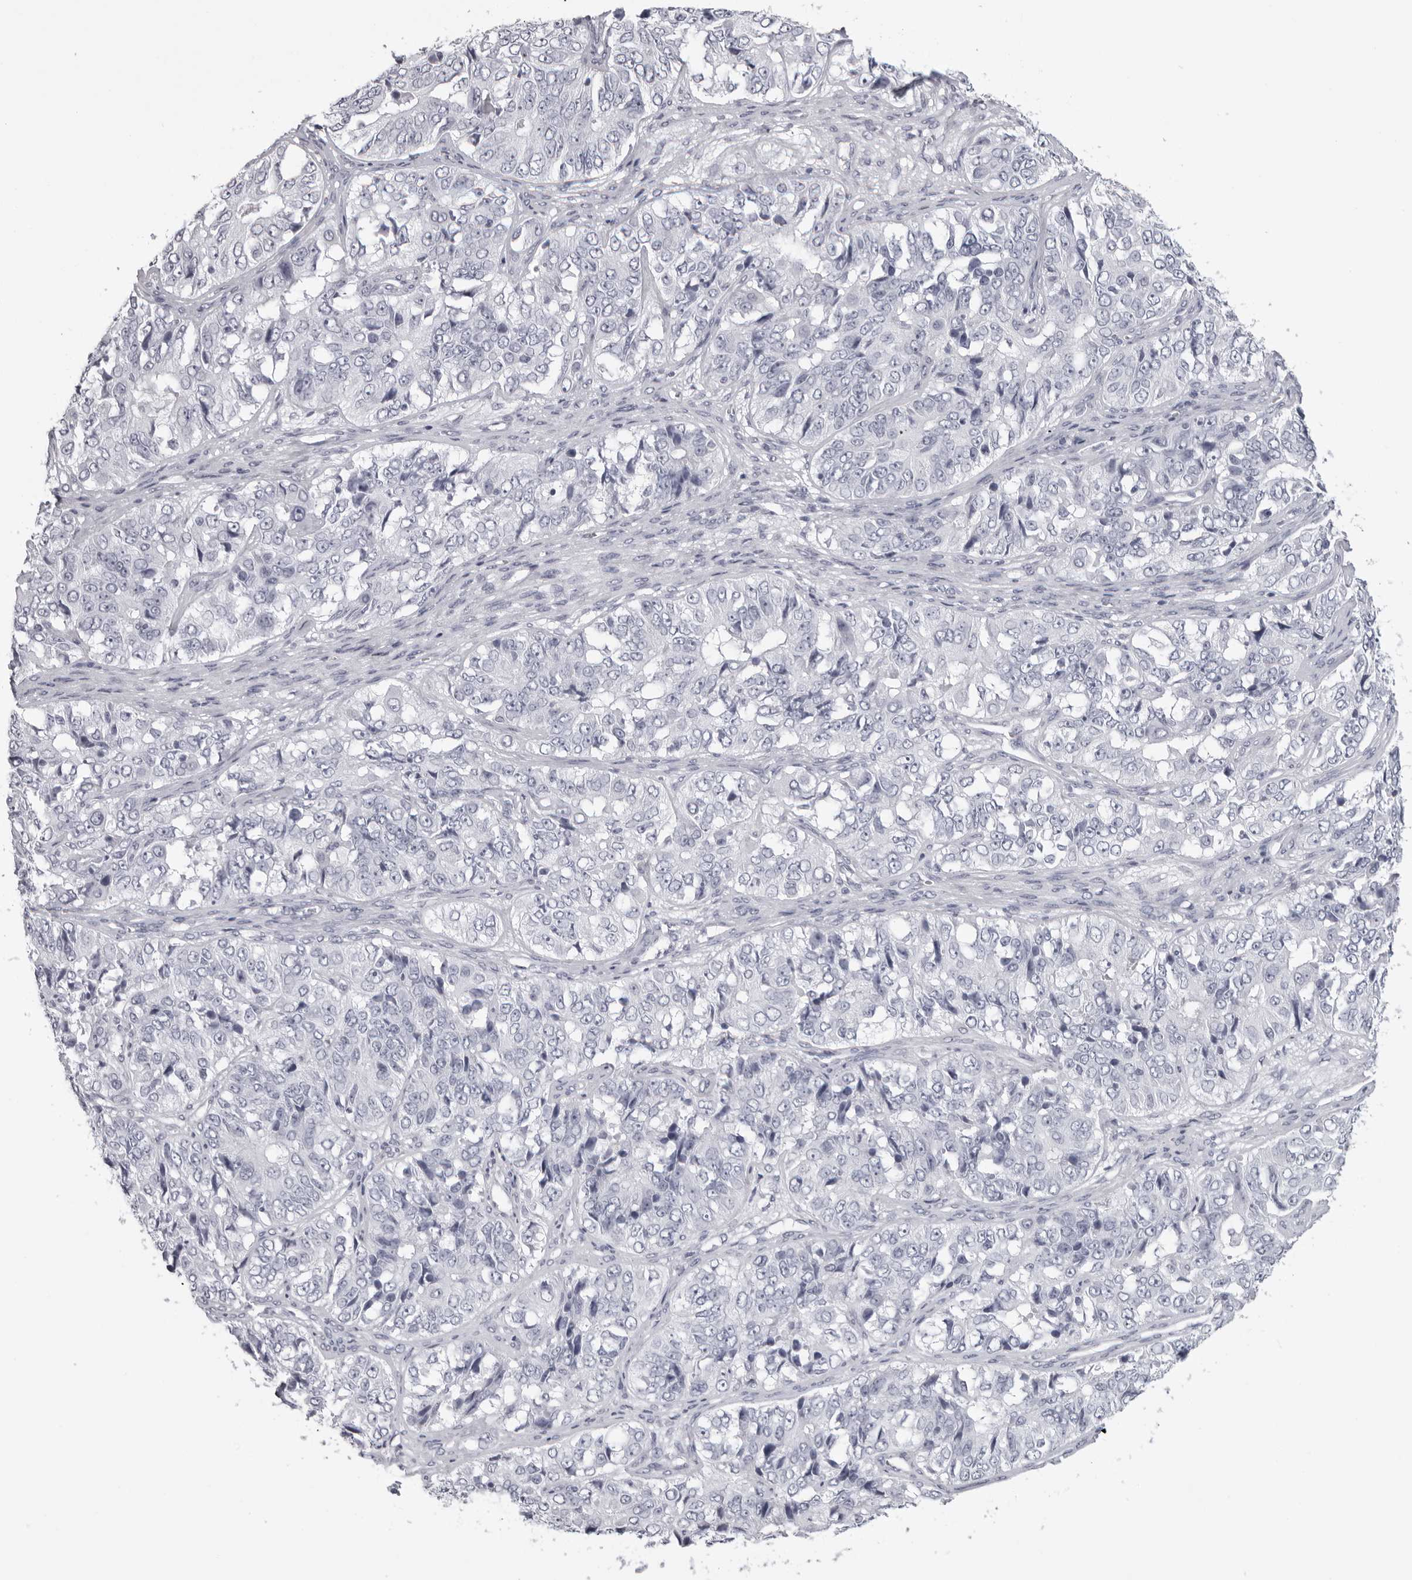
{"staining": {"intensity": "negative", "quantity": "none", "location": "none"}, "tissue": "ovarian cancer", "cell_type": "Tumor cells", "image_type": "cancer", "snomed": [{"axis": "morphology", "description": "Carcinoma, endometroid"}, {"axis": "topography", "description": "Ovary"}], "caption": "Ovarian cancer was stained to show a protein in brown. There is no significant expression in tumor cells. (DAB (3,3'-diaminobenzidine) IHC with hematoxylin counter stain).", "gene": "DNALI1", "patient": {"sex": "female", "age": 51}}